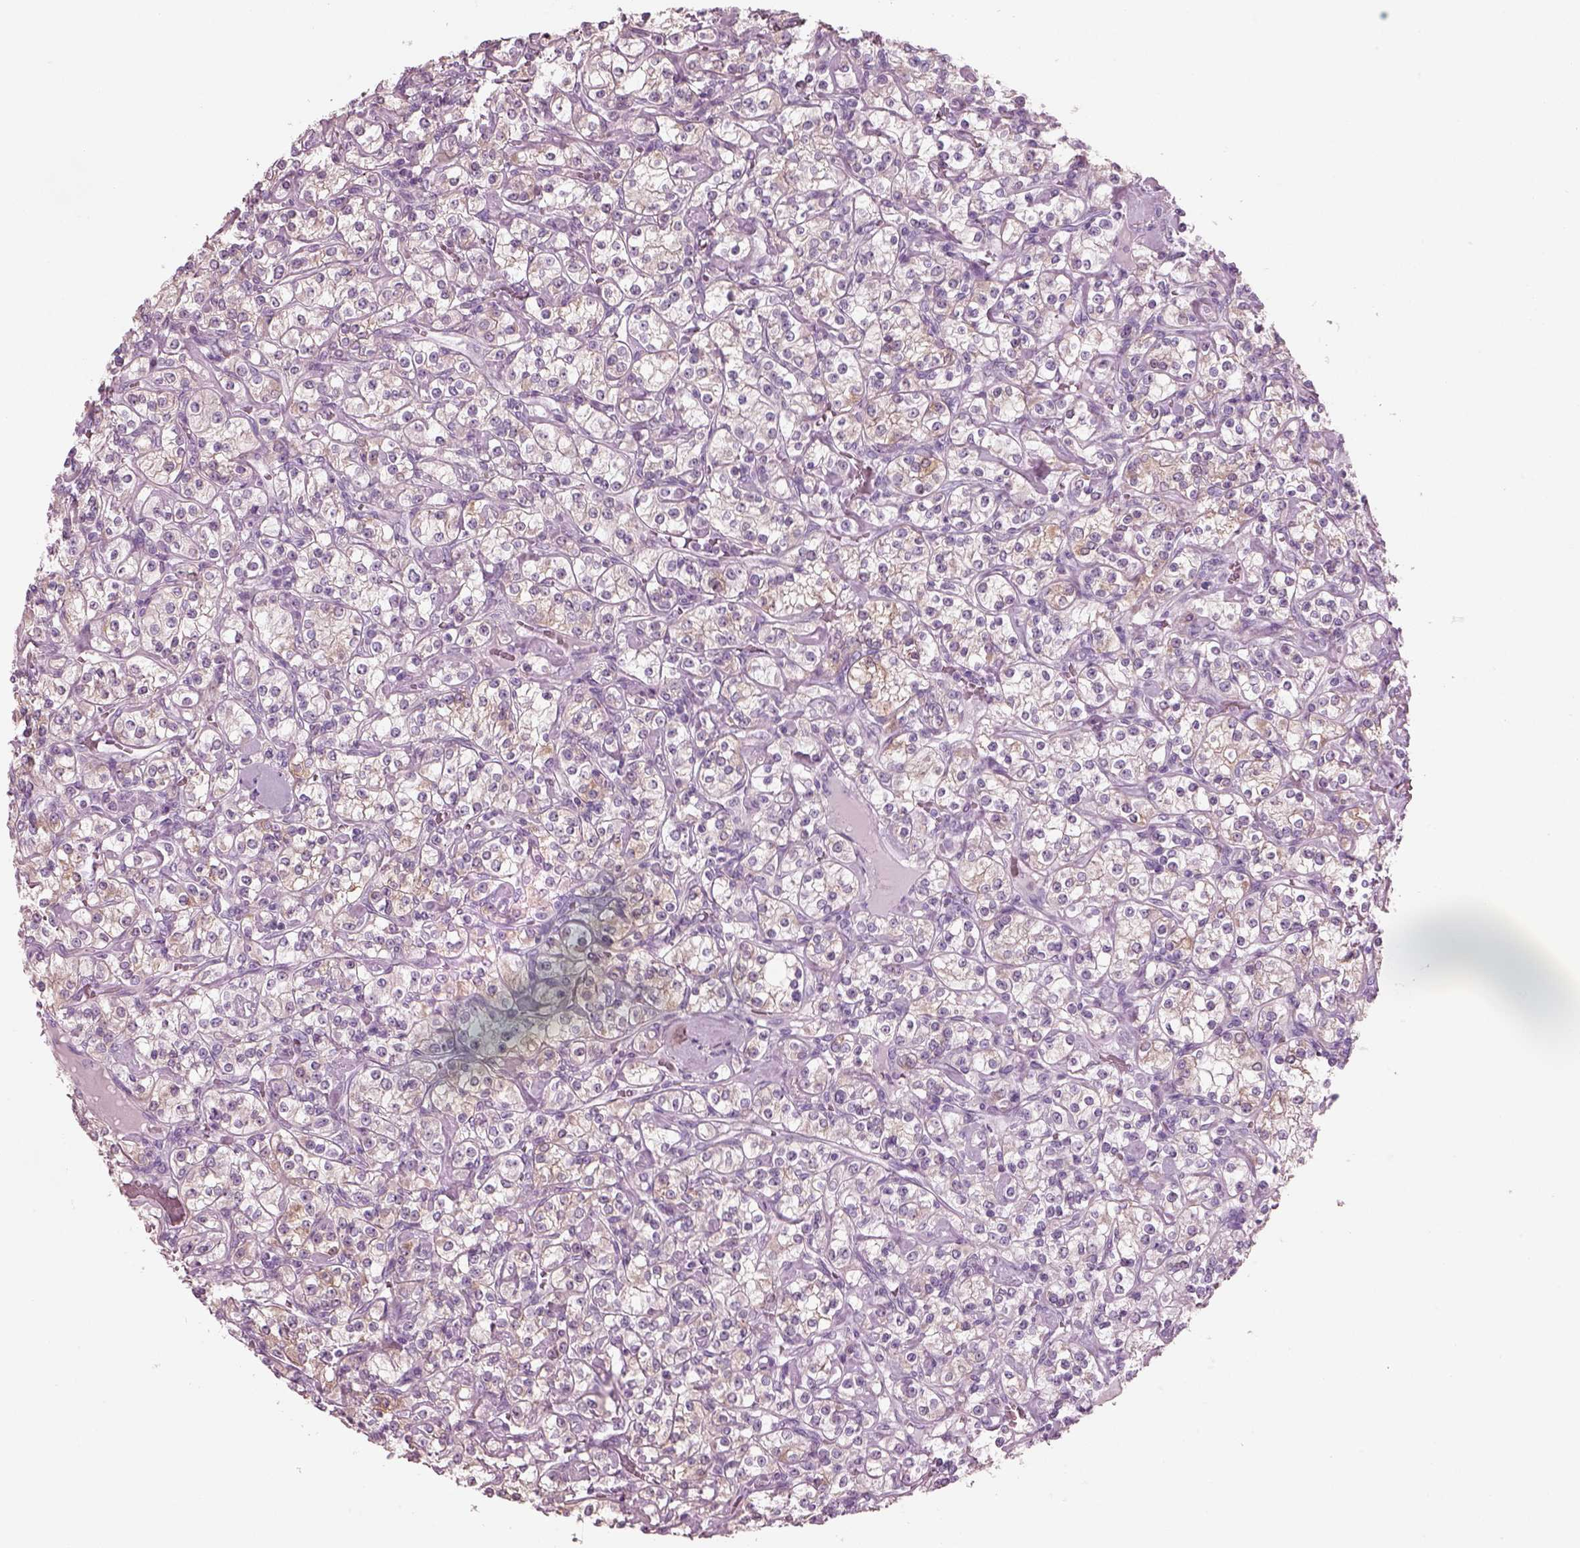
{"staining": {"intensity": "negative", "quantity": "none", "location": "none"}, "tissue": "renal cancer", "cell_type": "Tumor cells", "image_type": "cancer", "snomed": [{"axis": "morphology", "description": "Adenocarcinoma, NOS"}, {"axis": "topography", "description": "Kidney"}], "caption": "A micrograph of adenocarcinoma (renal) stained for a protein exhibits no brown staining in tumor cells.", "gene": "SLC27A2", "patient": {"sex": "male", "age": 77}}